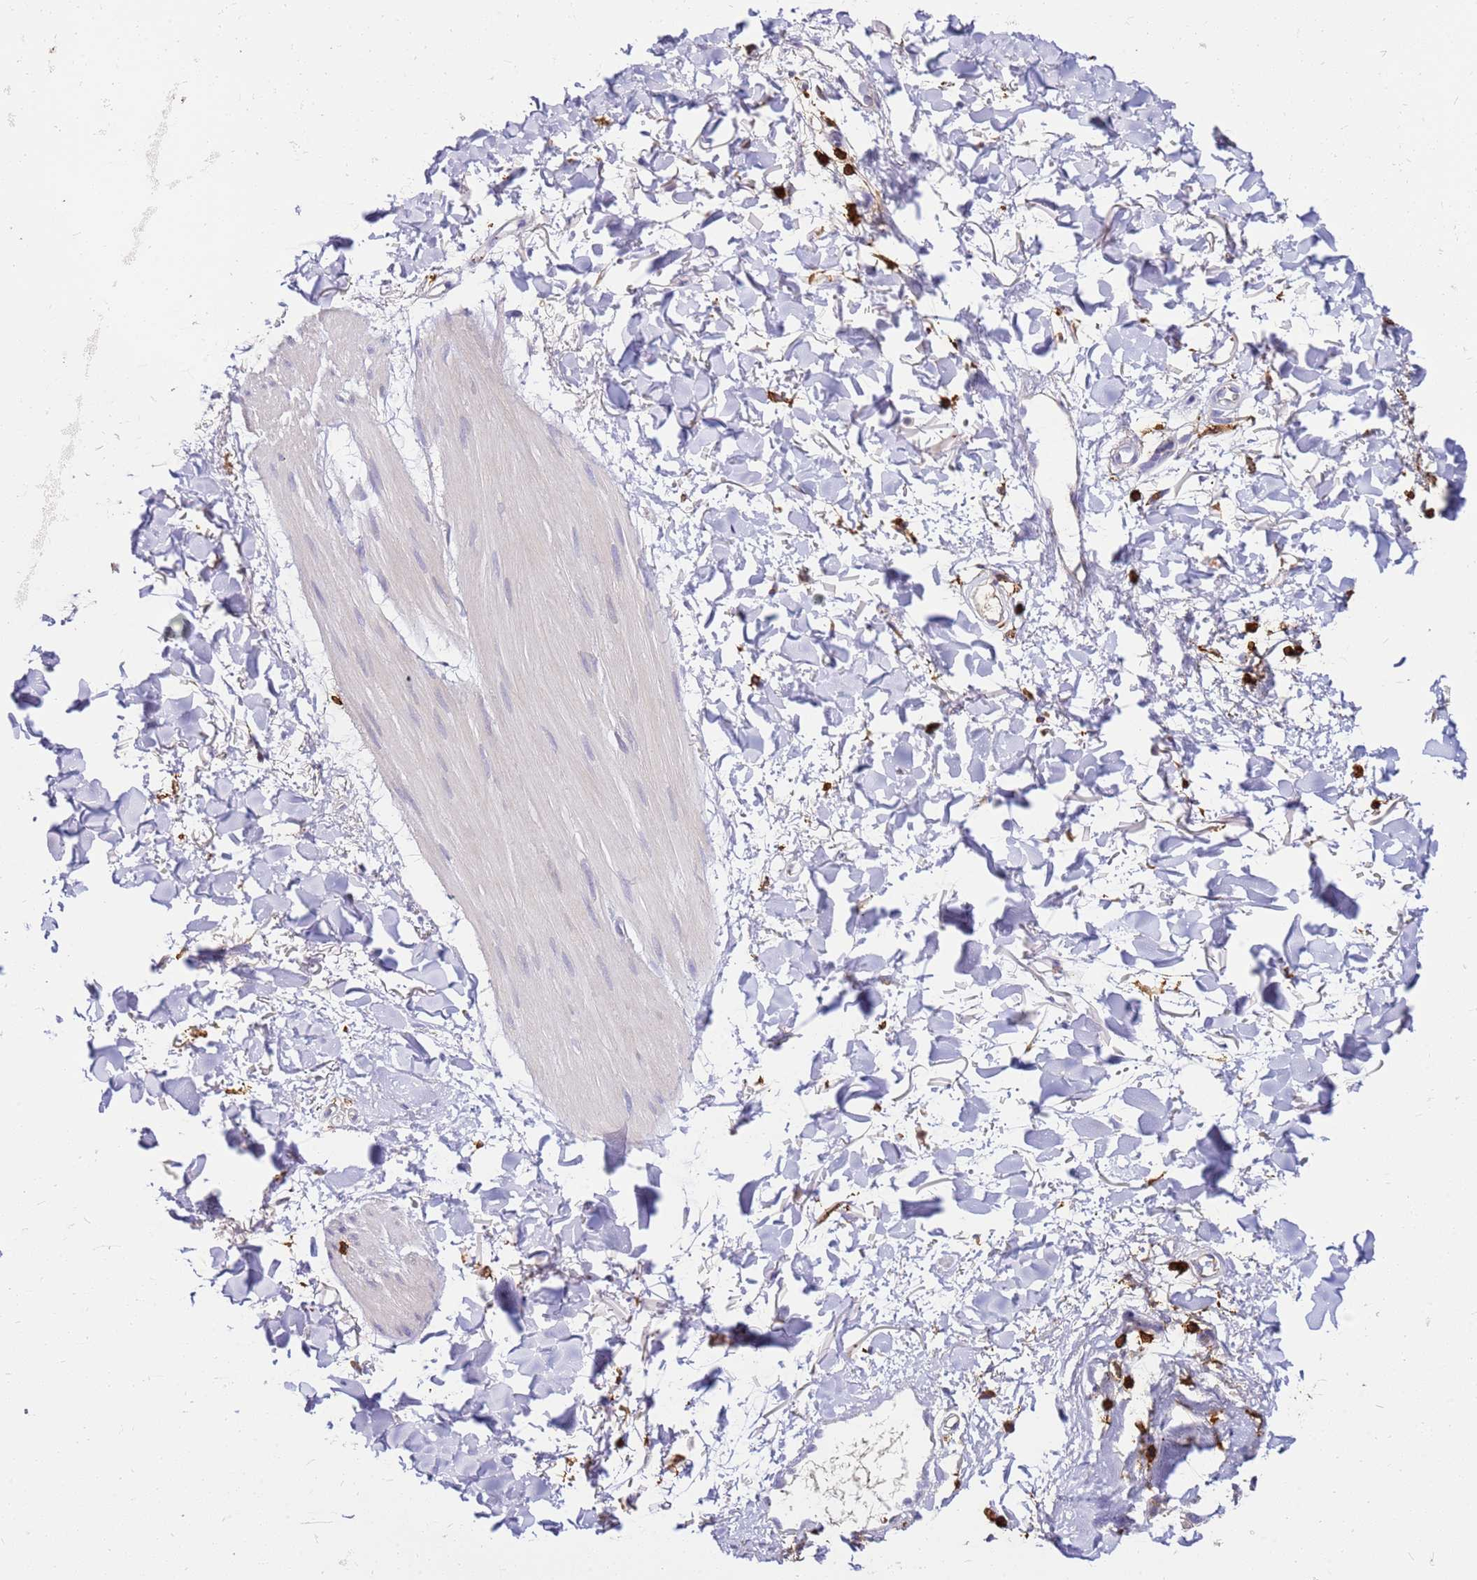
{"staining": {"intensity": "moderate", "quantity": ">75%", "location": "cytoplasmic/membranous"}, "tissue": "skin", "cell_type": "Fibroblasts", "image_type": "normal", "snomed": [{"axis": "morphology", "description": "Normal tissue, NOS"}, {"axis": "topography", "description": "Skin"}], "caption": "Approximately >75% of fibroblasts in normal human skin display moderate cytoplasmic/membranous protein staining as visualized by brown immunohistochemical staining.", "gene": "CORO1A", "patient": {"sex": "female", "age": 58}}